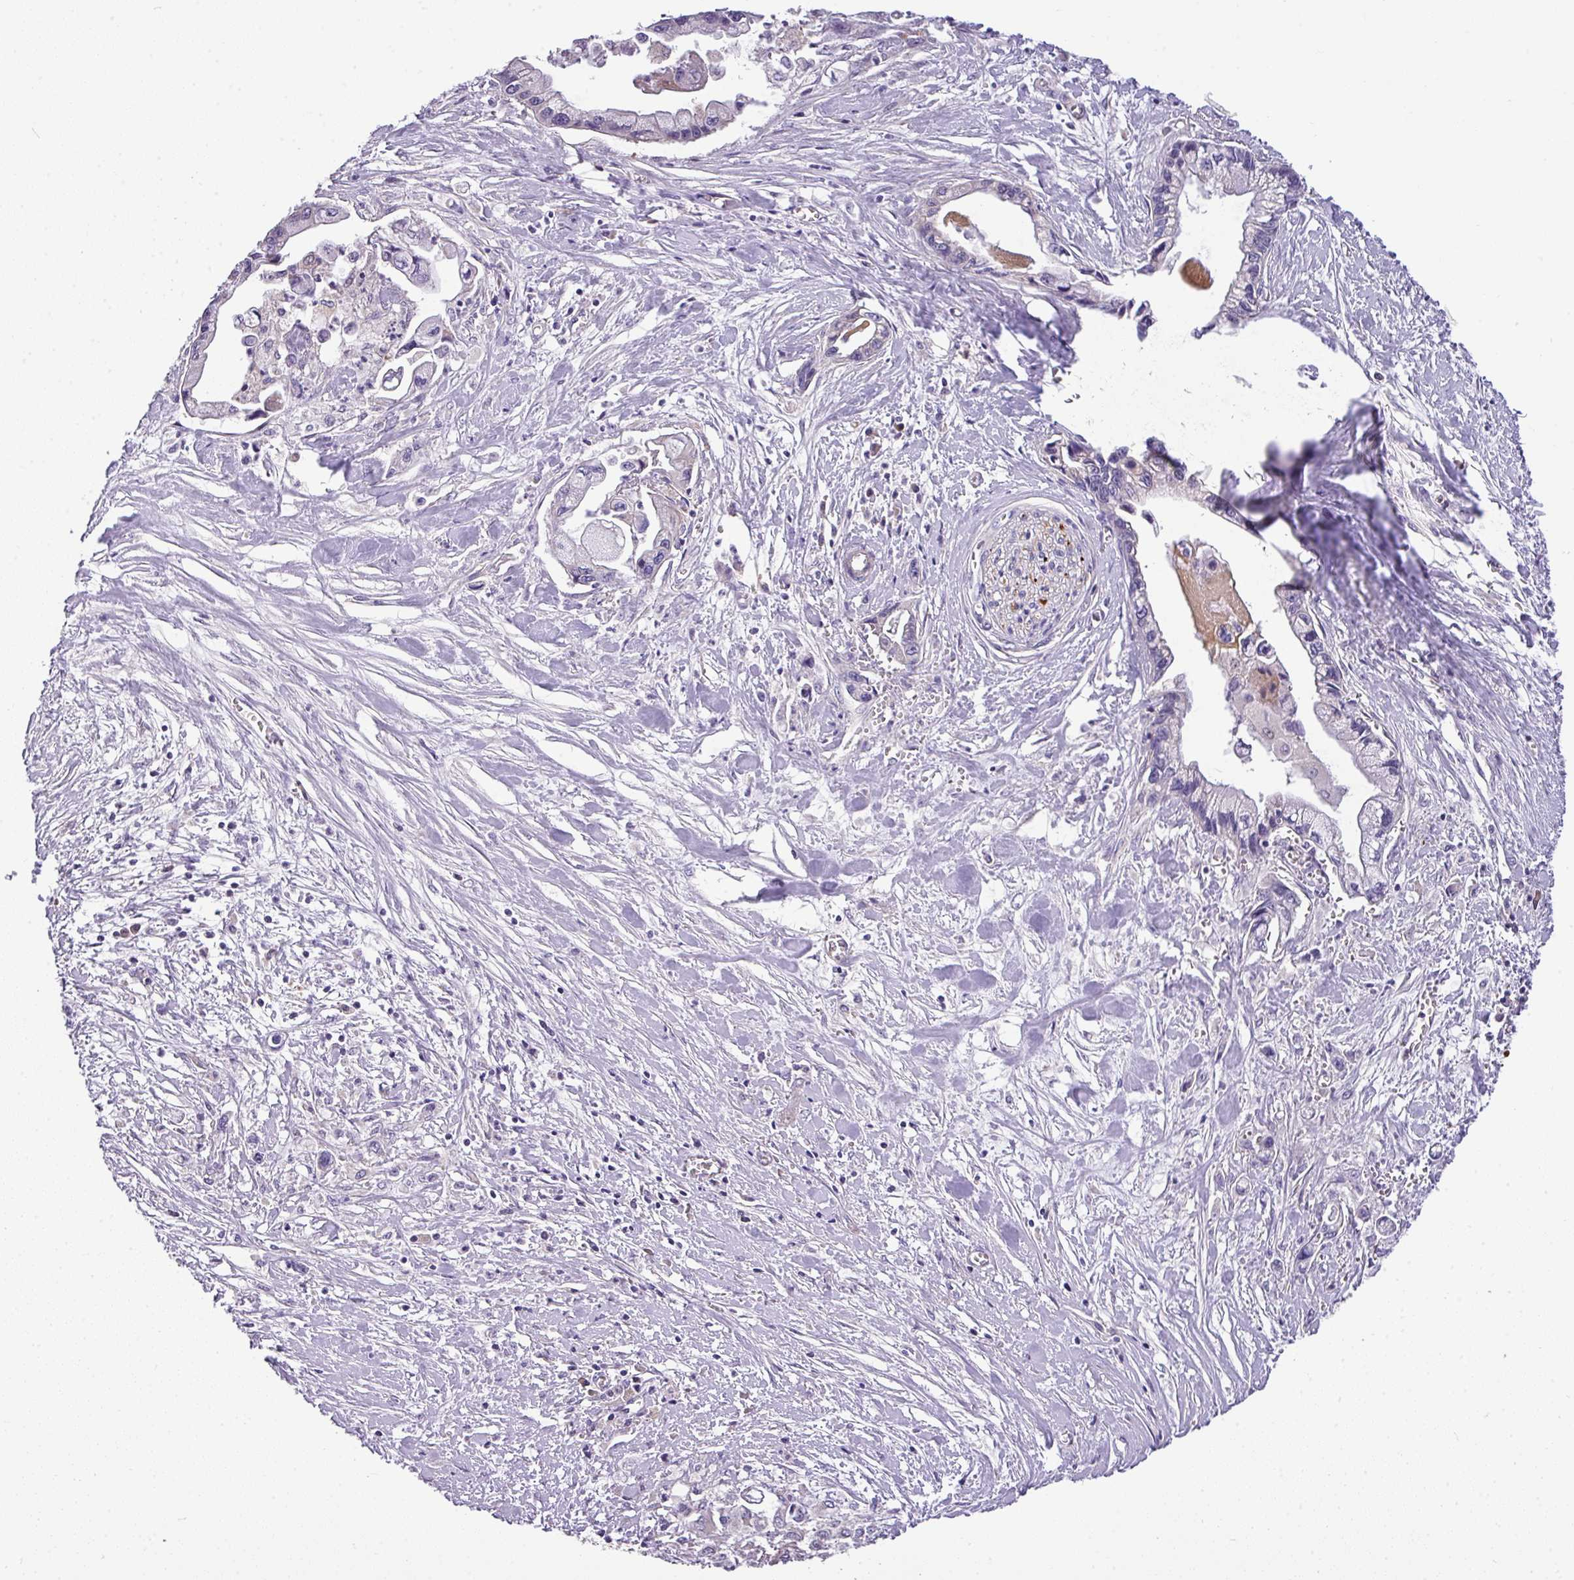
{"staining": {"intensity": "negative", "quantity": "none", "location": "none"}, "tissue": "pancreatic cancer", "cell_type": "Tumor cells", "image_type": "cancer", "snomed": [{"axis": "morphology", "description": "Adenocarcinoma, NOS"}, {"axis": "topography", "description": "Pancreas"}], "caption": "Immunohistochemistry photomicrograph of neoplastic tissue: human pancreatic cancer (adenocarcinoma) stained with DAB (3,3'-diaminobenzidine) shows no significant protein staining in tumor cells.", "gene": "ANXA2R", "patient": {"sex": "male", "age": 61}}